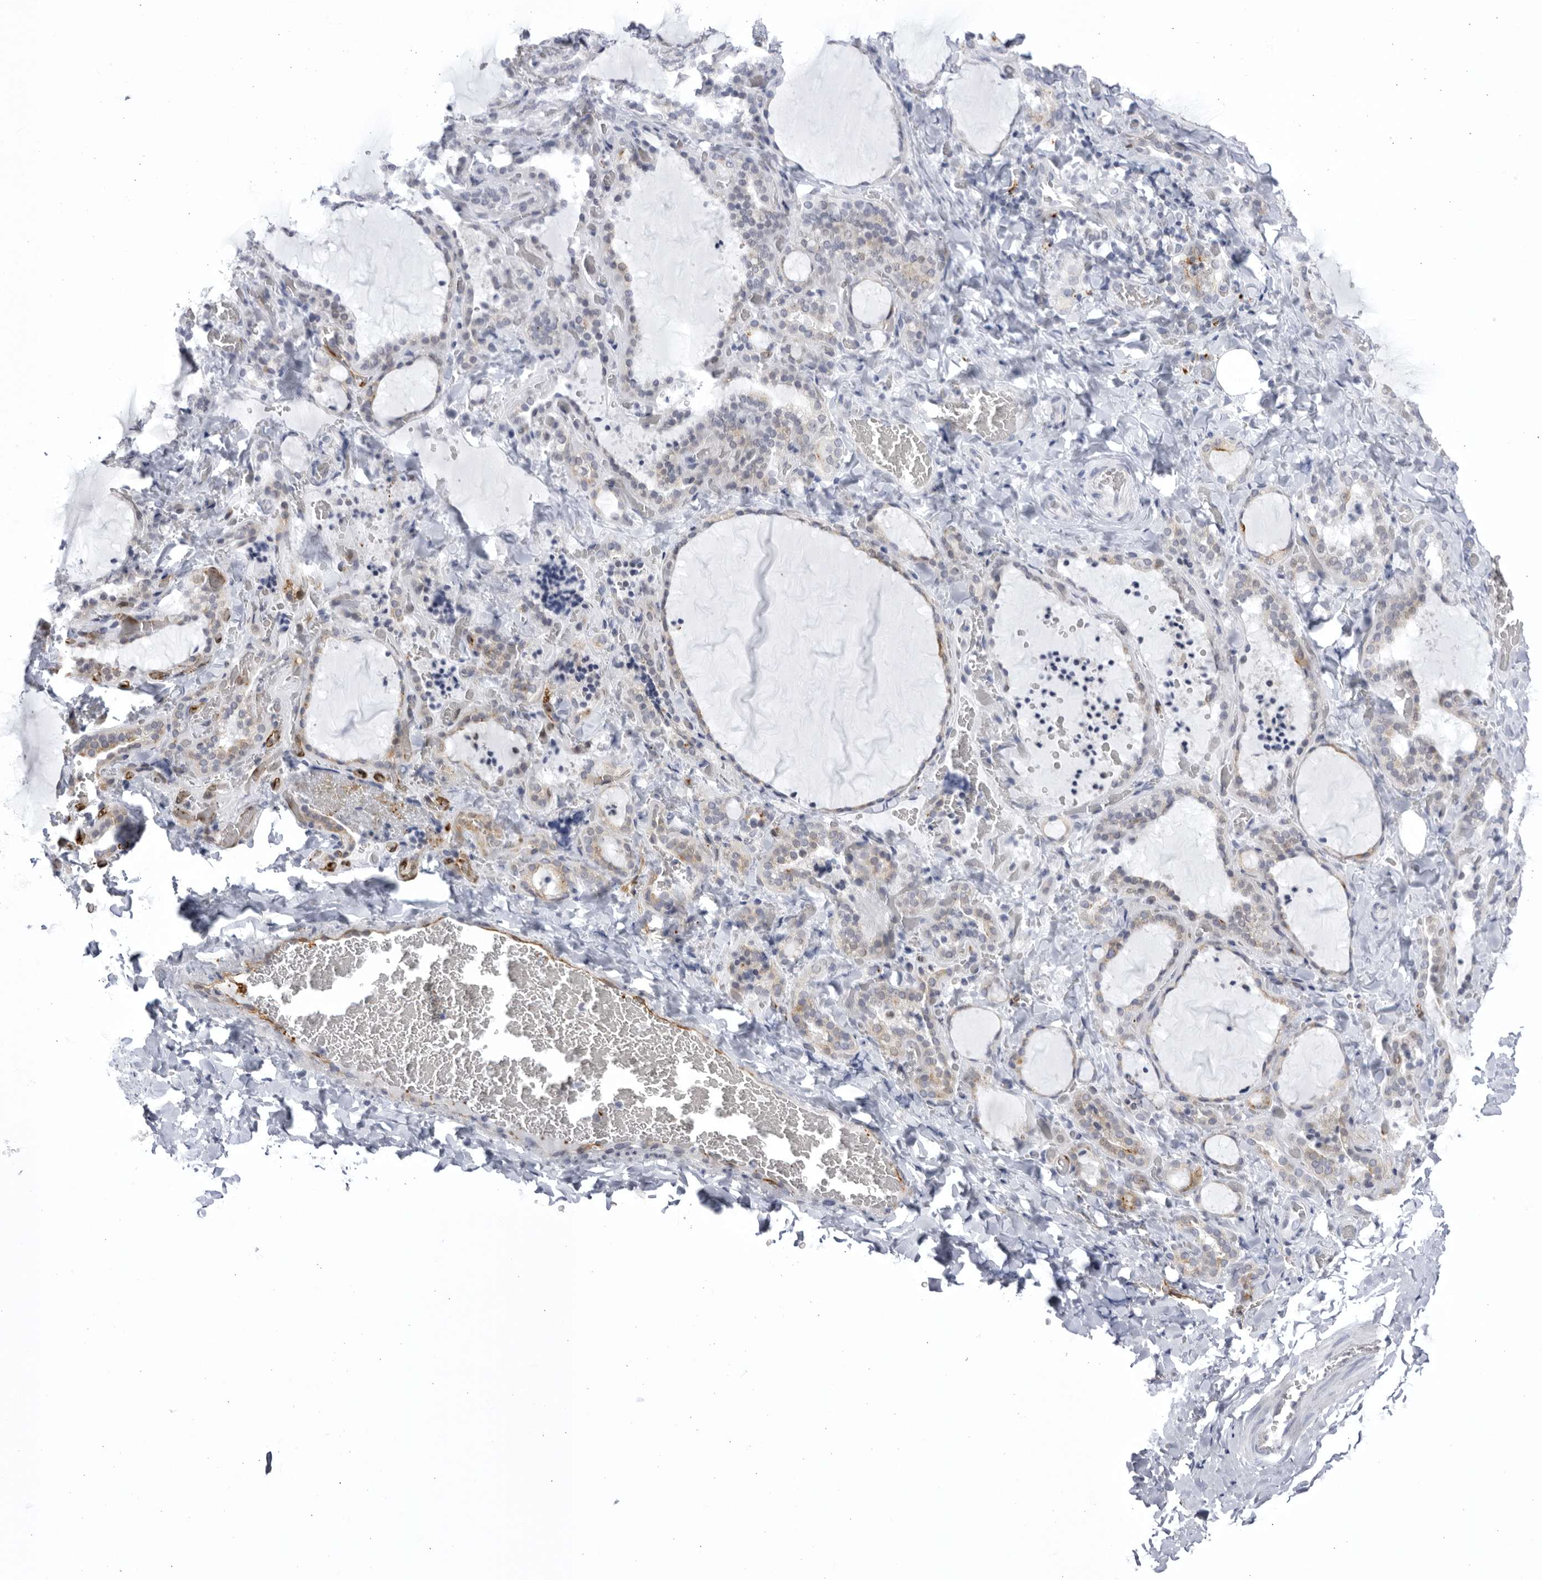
{"staining": {"intensity": "negative", "quantity": "none", "location": "none"}, "tissue": "thyroid gland", "cell_type": "Glandular cells", "image_type": "normal", "snomed": [{"axis": "morphology", "description": "Normal tissue, NOS"}, {"axis": "topography", "description": "Thyroid gland"}], "caption": "IHC image of normal human thyroid gland stained for a protein (brown), which shows no expression in glandular cells. Nuclei are stained in blue.", "gene": "CCDC181", "patient": {"sex": "female", "age": 22}}